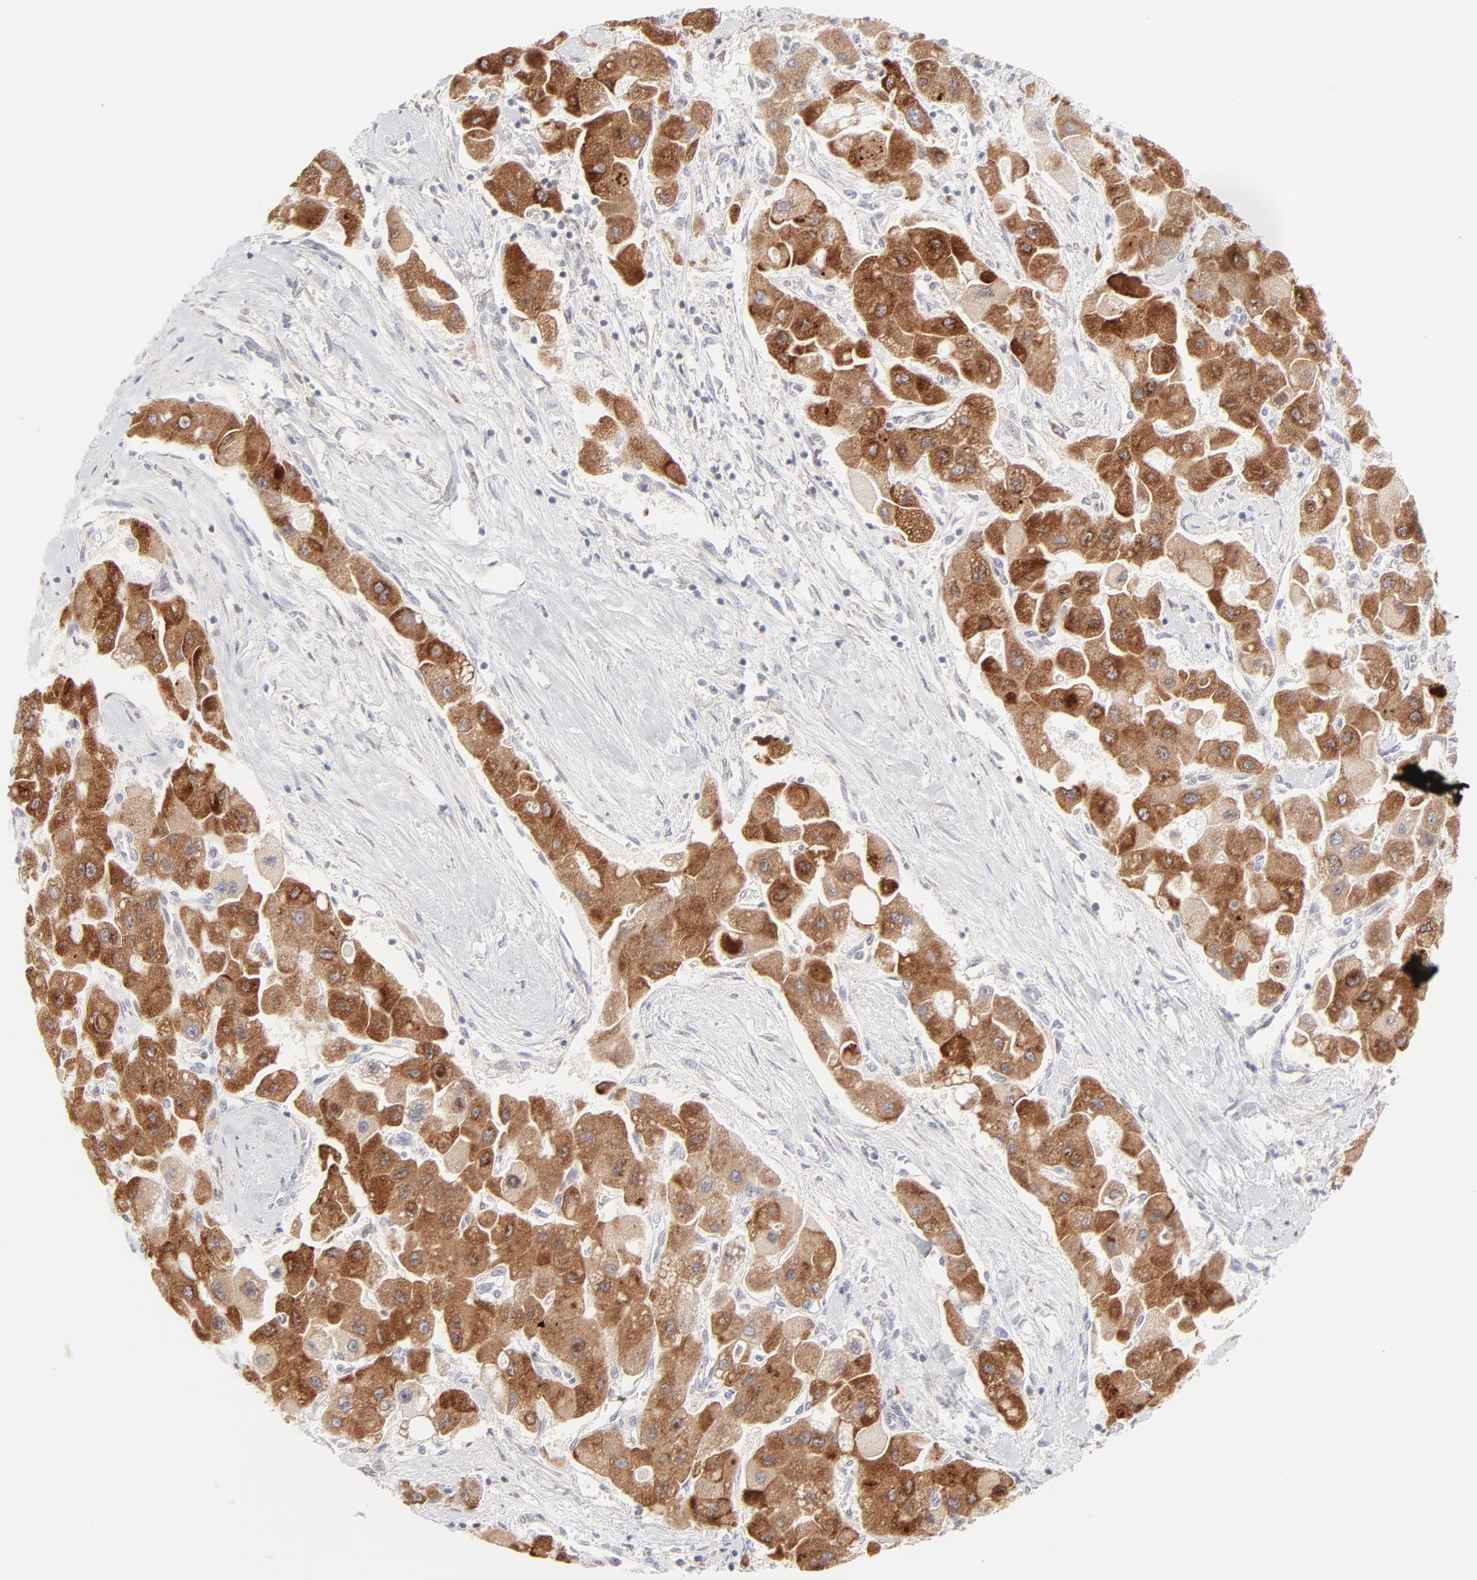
{"staining": {"intensity": "moderate", "quantity": ">75%", "location": "cytoplasmic/membranous"}, "tissue": "liver cancer", "cell_type": "Tumor cells", "image_type": "cancer", "snomed": [{"axis": "morphology", "description": "Carcinoma, Hepatocellular, NOS"}, {"axis": "topography", "description": "Liver"}], "caption": "DAB (3,3'-diaminobenzidine) immunohistochemical staining of human hepatocellular carcinoma (liver) reveals moderate cytoplasmic/membranous protein staining in about >75% of tumor cells.", "gene": "RPS6KA1", "patient": {"sex": "male", "age": 24}}